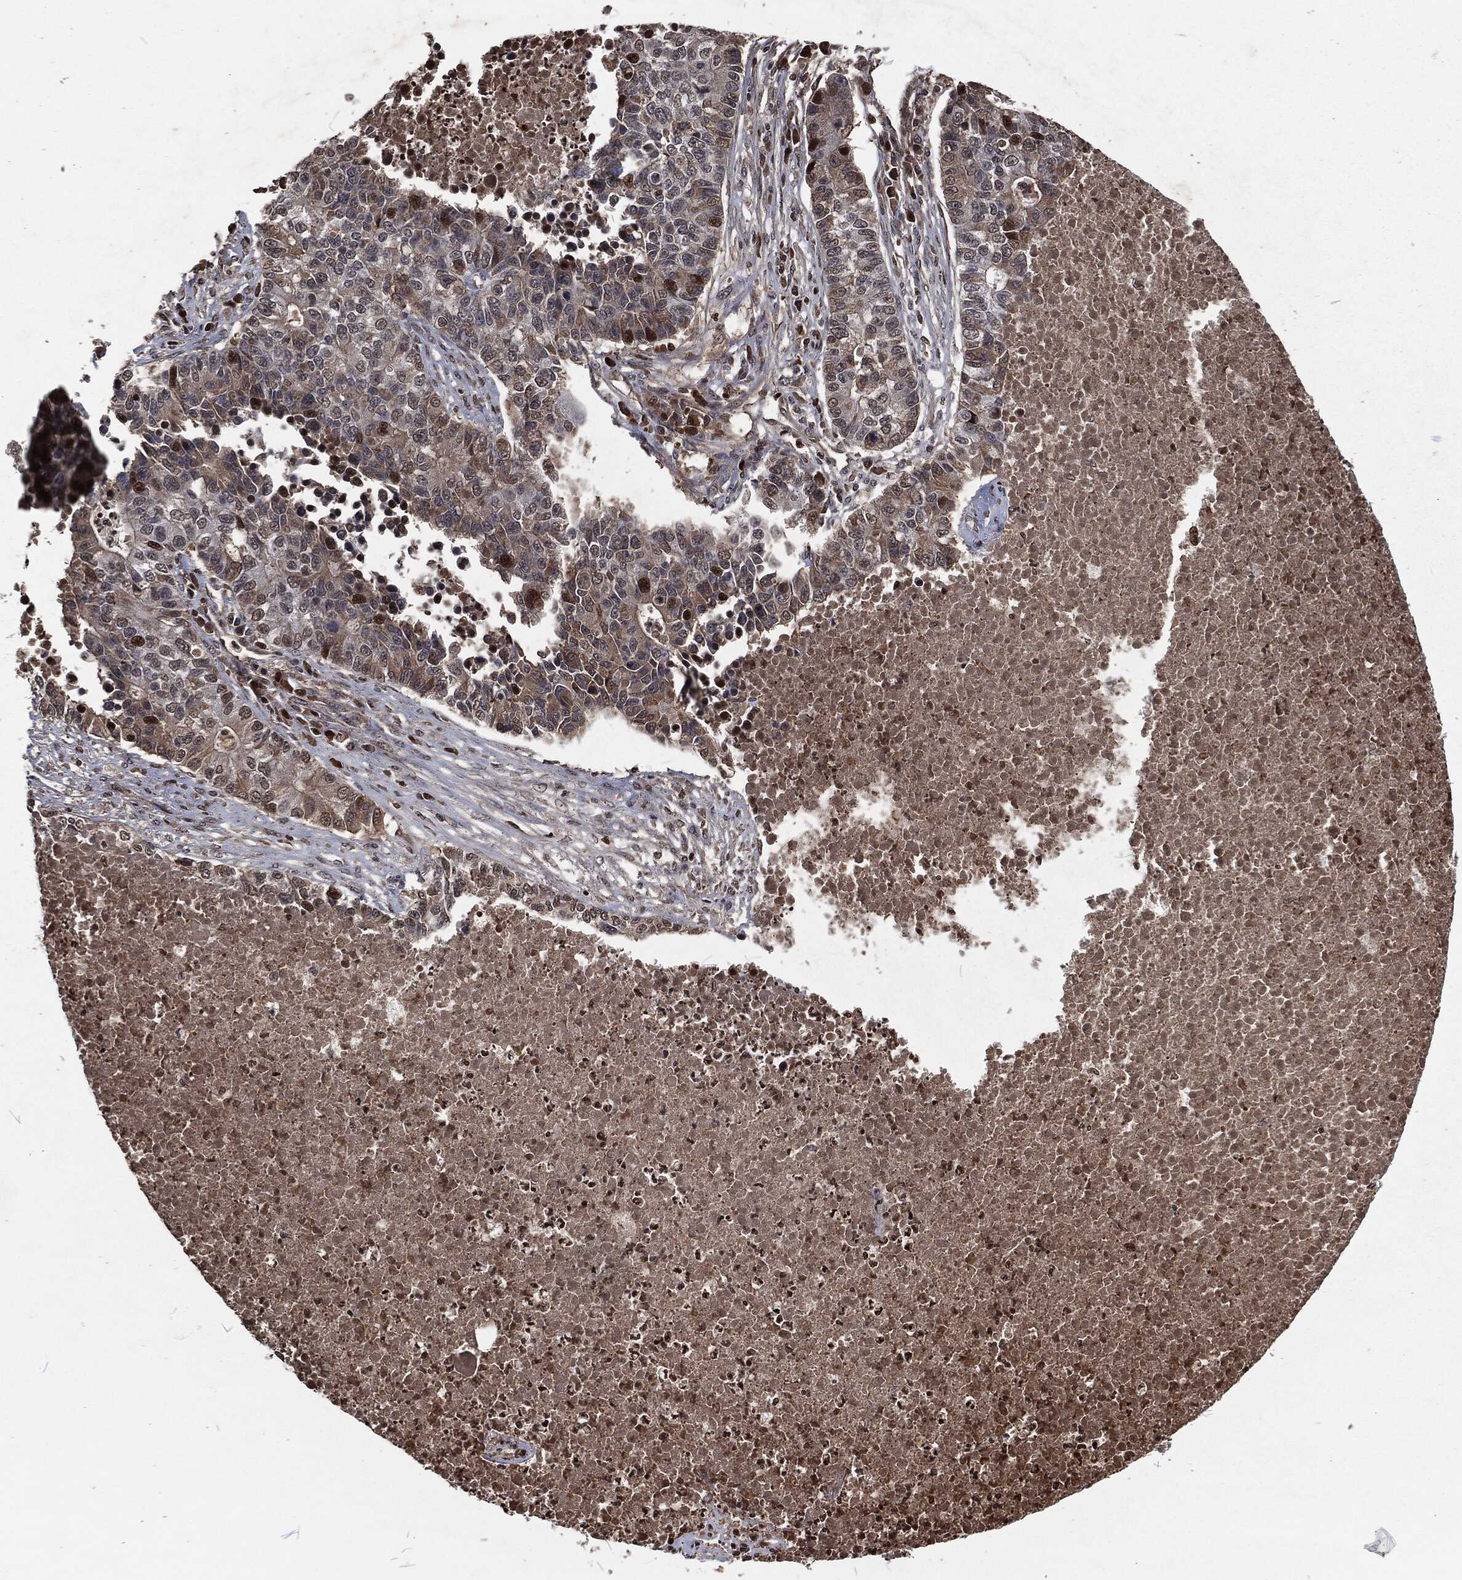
{"staining": {"intensity": "strong", "quantity": "<25%", "location": "nuclear"}, "tissue": "lung cancer", "cell_type": "Tumor cells", "image_type": "cancer", "snomed": [{"axis": "morphology", "description": "Adenocarcinoma, NOS"}, {"axis": "topography", "description": "Lung"}], "caption": "Tumor cells display strong nuclear positivity in approximately <25% of cells in lung adenocarcinoma.", "gene": "SNAI1", "patient": {"sex": "male", "age": 57}}